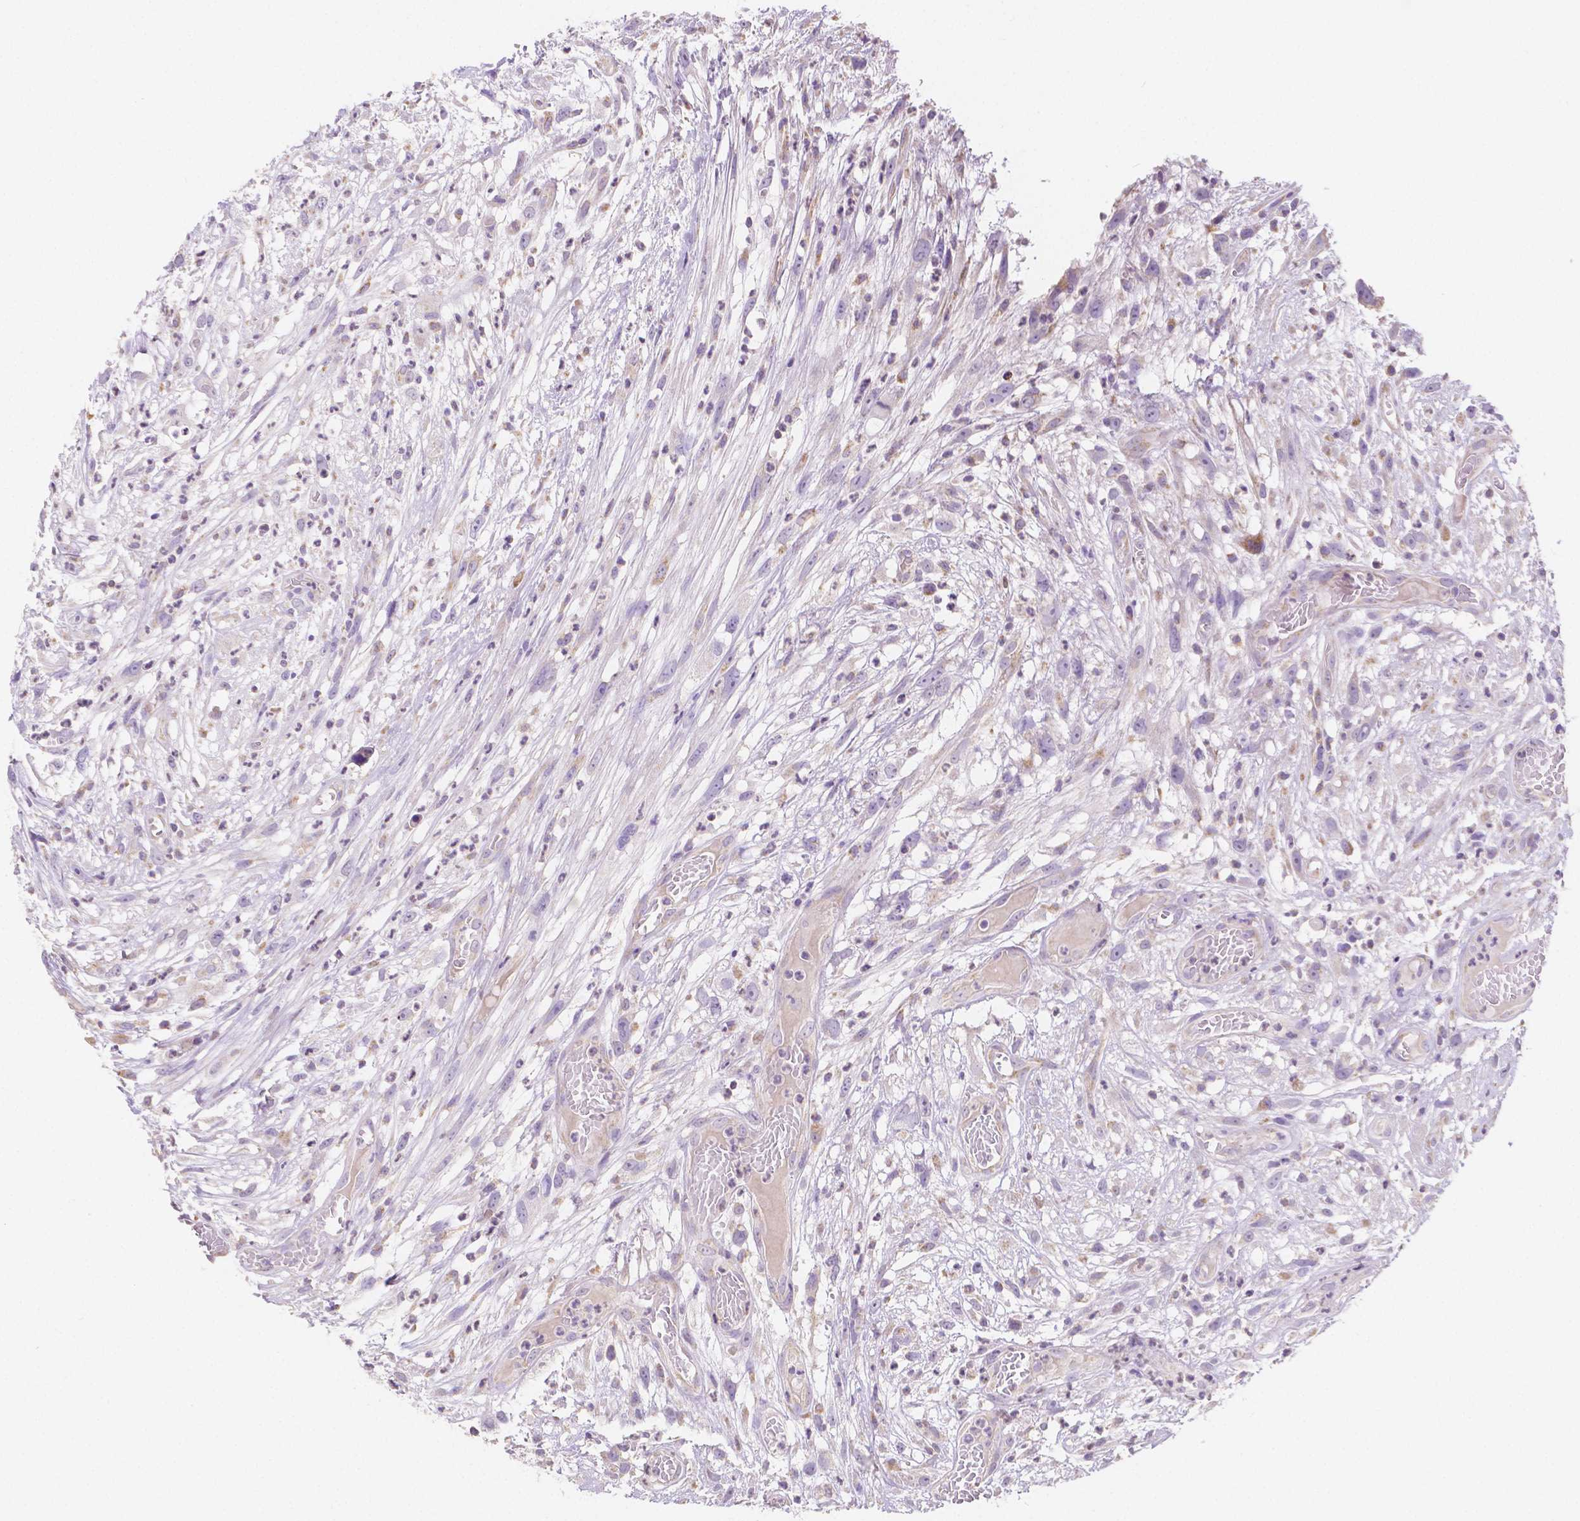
{"staining": {"intensity": "negative", "quantity": "none", "location": "none"}, "tissue": "head and neck cancer", "cell_type": "Tumor cells", "image_type": "cancer", "snomed": [{"axis": "morphology", "description": "Squamous cell carcinoma, NOS"}, {"axis": "topography", "description": "Head-Neck"}], "caption": "This is a image of IHC staining of head and neck squamous cell carcinoma, which shows no staining in tumor cells.", "gene": "TMEM130", "patient": {"sex": "male", "age": 65}}